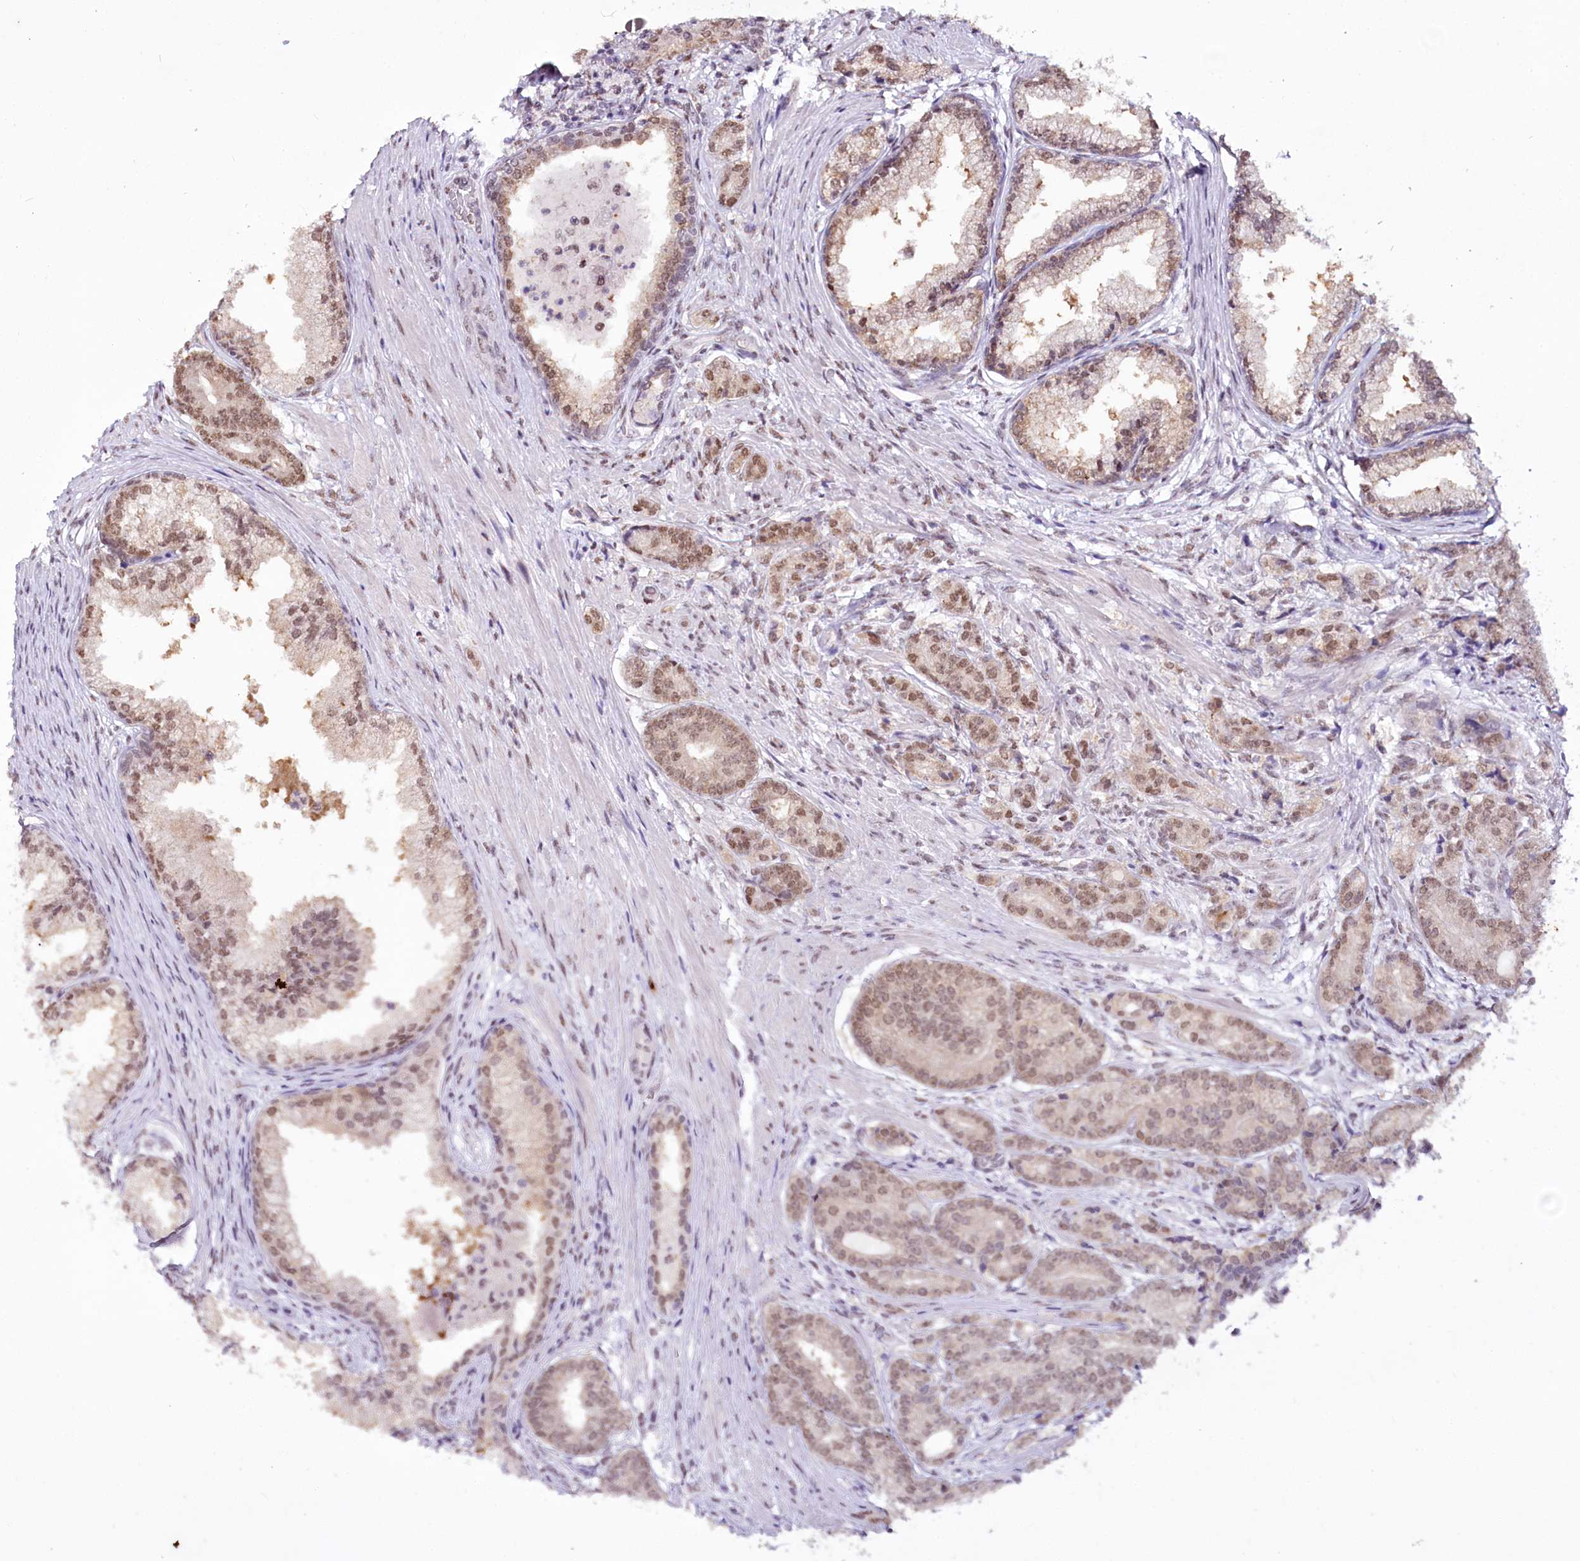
{"staining": {"intensity": "moderate", "quantity": ">75%", "location": "nuclear"}, "tissue": "prostate cancer", "cell_type": "Tumor cells", "image_type": "cancer", "snomed": [{"axis": "morphology", "description": "Adenocarcinoma, Low grade"}, {"axis": "topography", "description": "Prostate"}], "caption": "Immunohistochemical staining of human prostate low-grade adenocarcinoma reveals medium levels of moderate nuclear protein expression in approximately >75% of tumor cells.", "gene": "SMARCE1", "patient": {"sex": "male", "age": 71}}